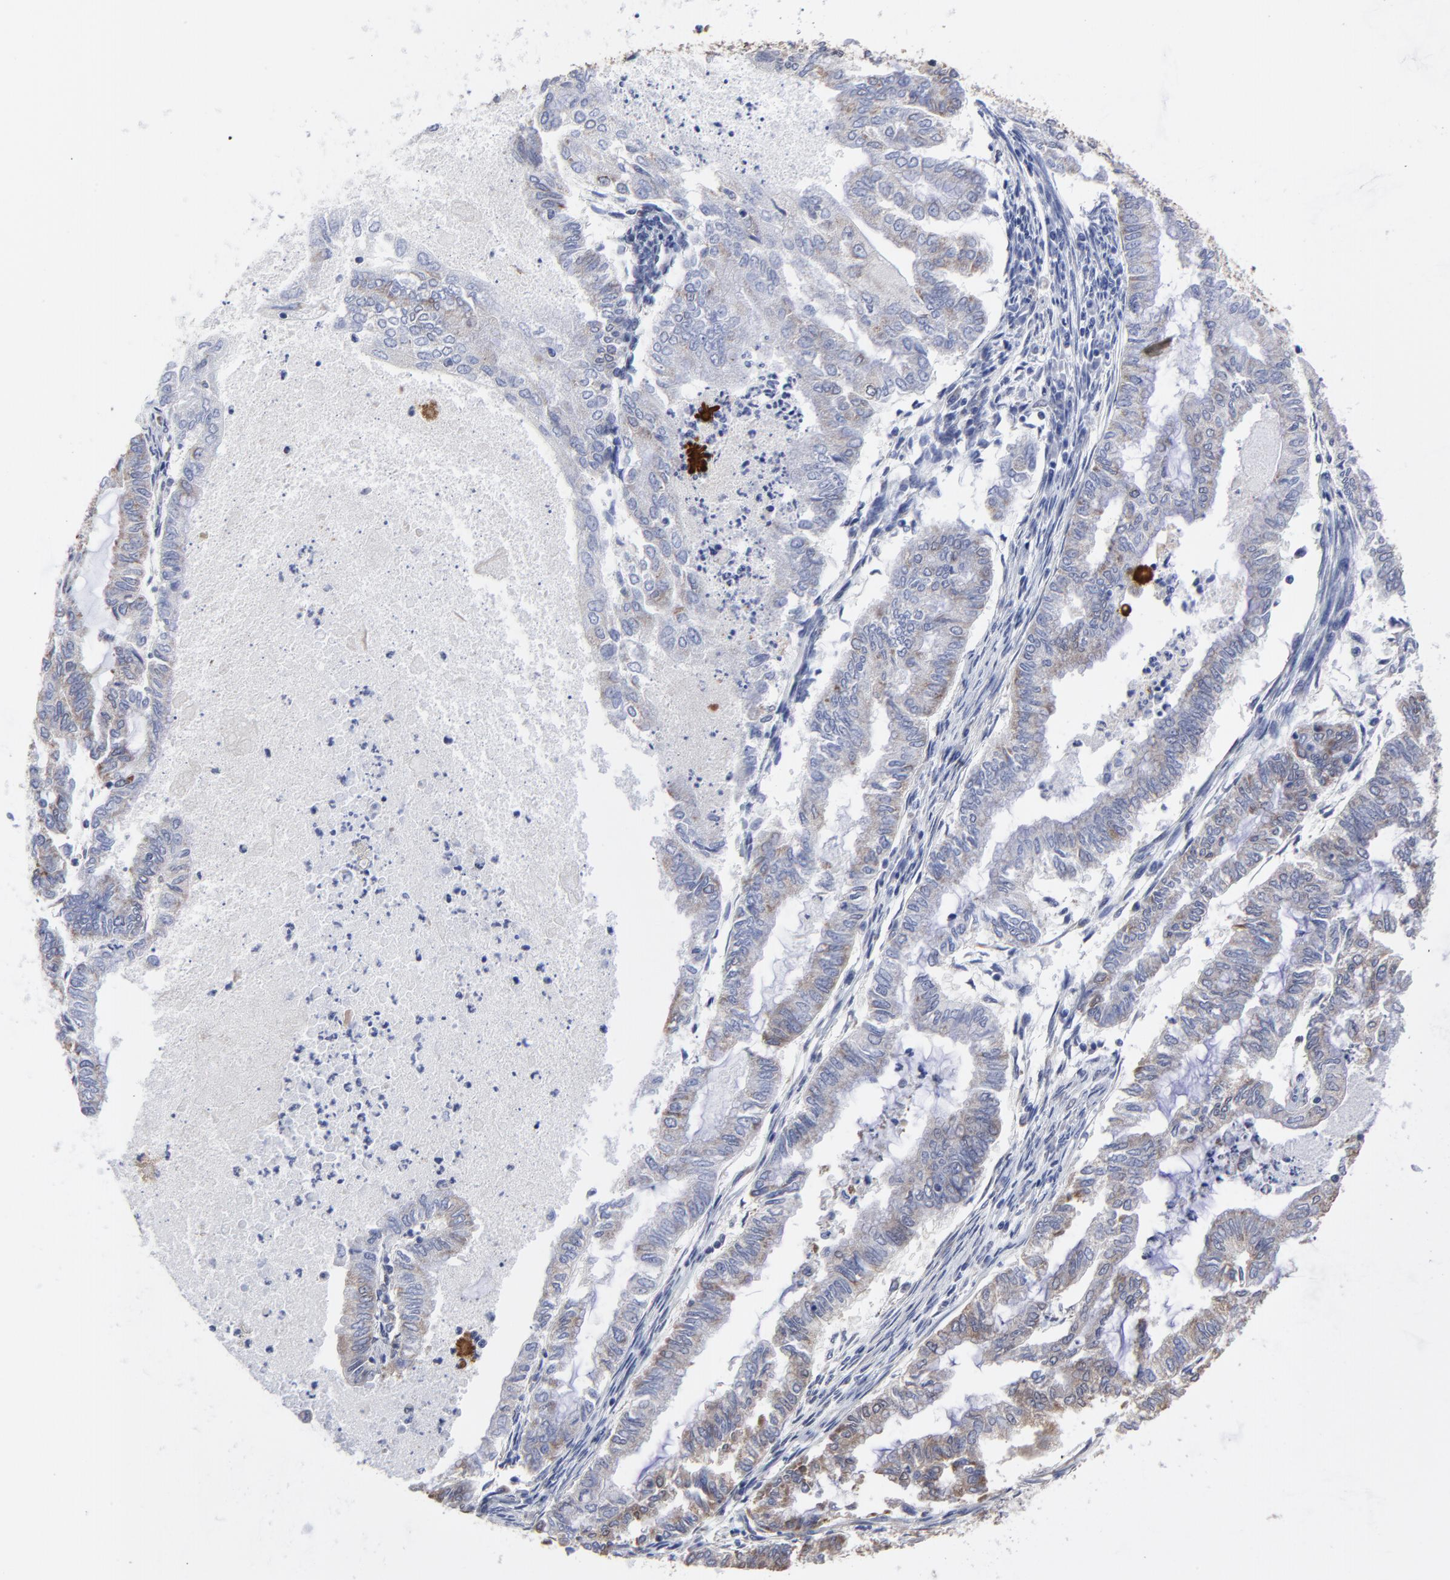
{"staining": {"intensity": "weak", "quantity": "25%-75%", "location": "cytoplasmic/membranous"}, "tissue": "endometrial cancer", "cell_type": "Tumor cells", "image_type": "cancer", "snomed": [{"axis": "morphology", "description": "Adenocarcinoma, NOS"}, {"axis": "topography", "description": "Endometrium"}], "caption": "Endometrial cancer stained with a protein marker demonstrates weak staining in tumor cells.", "gene": "CCT2", "patient": {"sex": "female", "age": 79}}